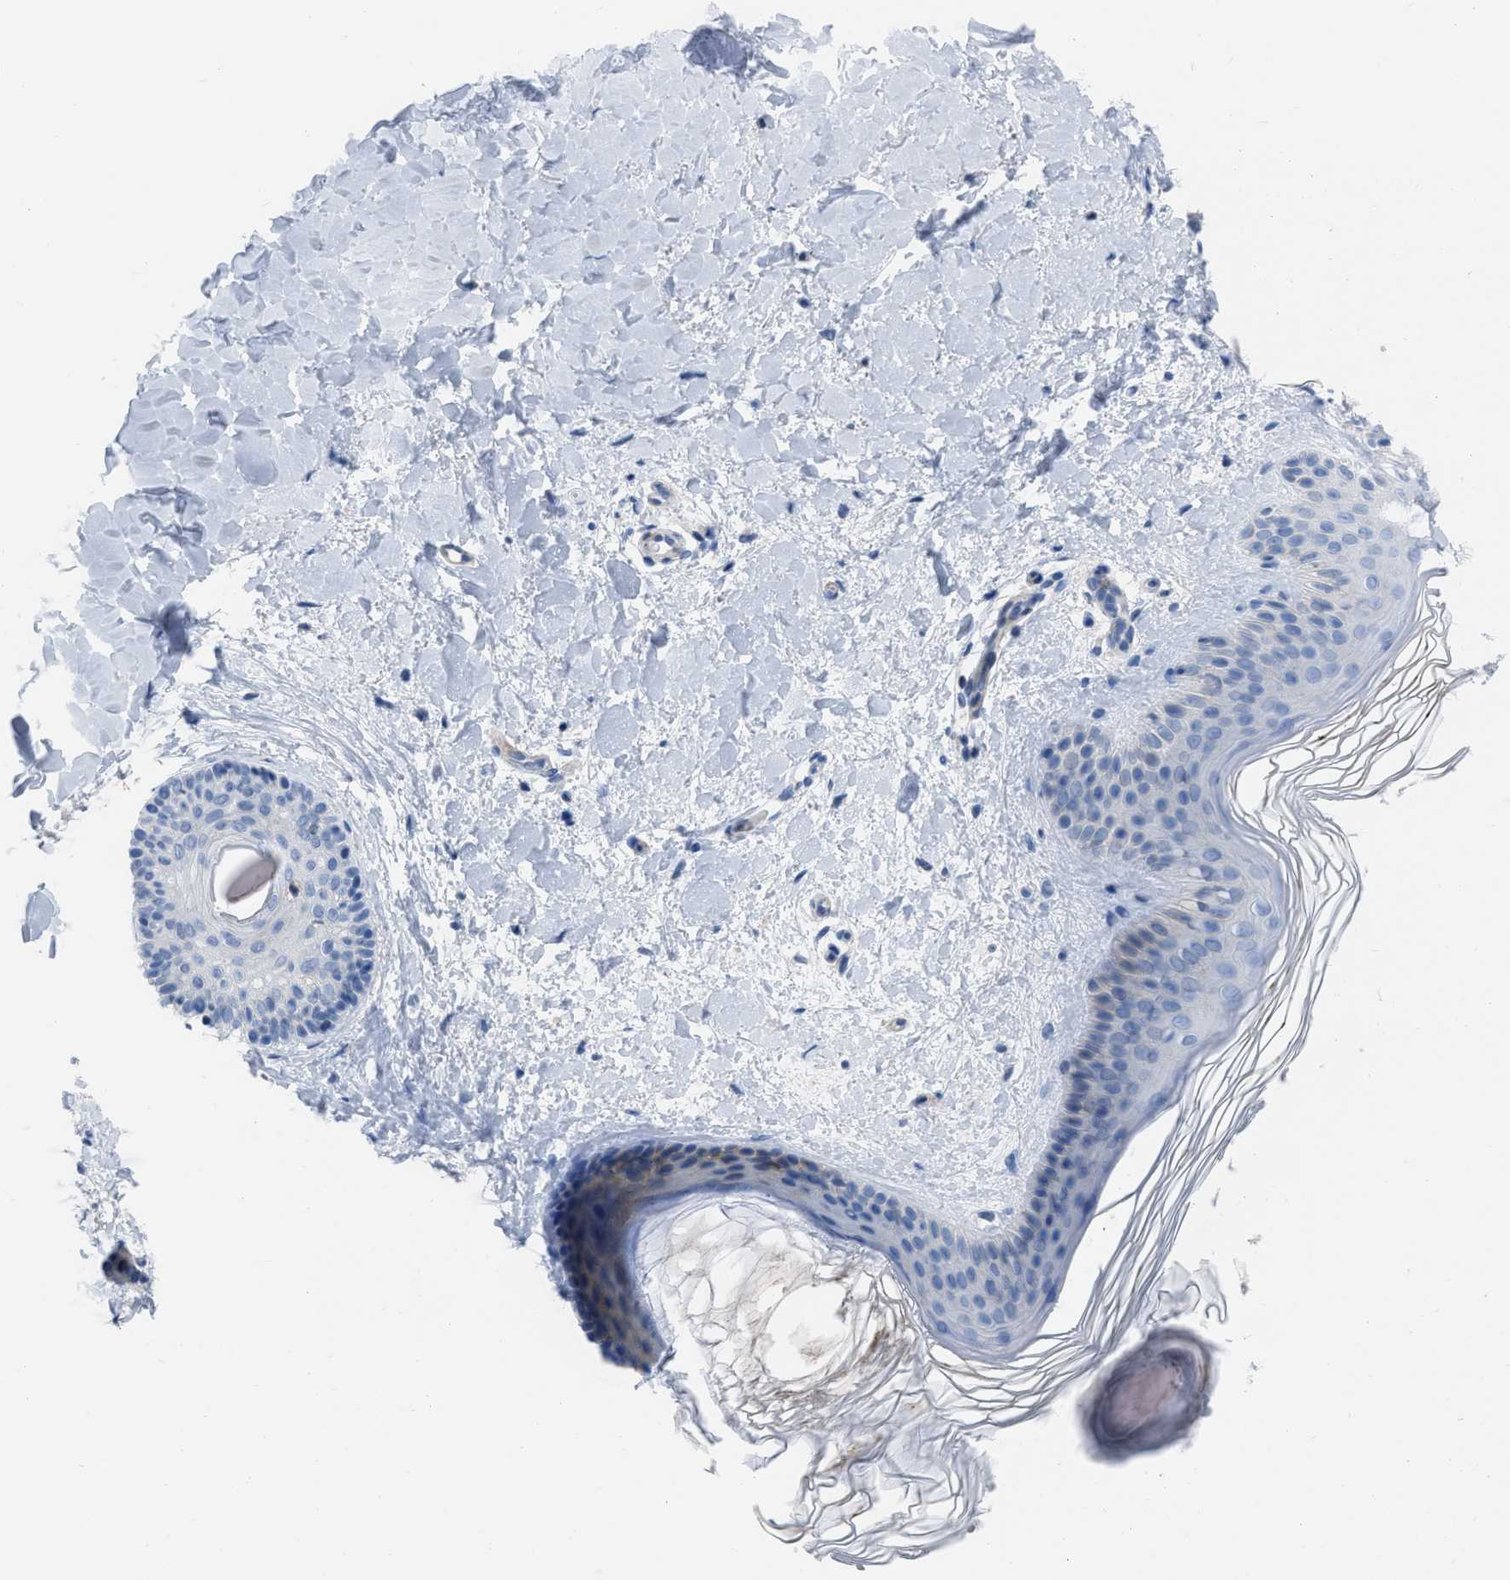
{"staining": {"intensity": "negative", "quantity": "none", "location": "none"}, "tissue": "skin", "cell_type": "Fibroblasts", "image_type": "normal", "snomed": [{"axis": "morphology", "description": "Normal tissue, NOS"}, {"axis": "morphology", "description": "Malignant melanoma, Metastatic site"}, {"axis": "topography", "description": "Skin"}], "caption": "Immunohistochemistry photomicrograph of benign skin stained for a protein (brown), which displays no expression in fibroblasts.", "gene": "PRMT2", "patient": {"sex": "male", "age": 41}}